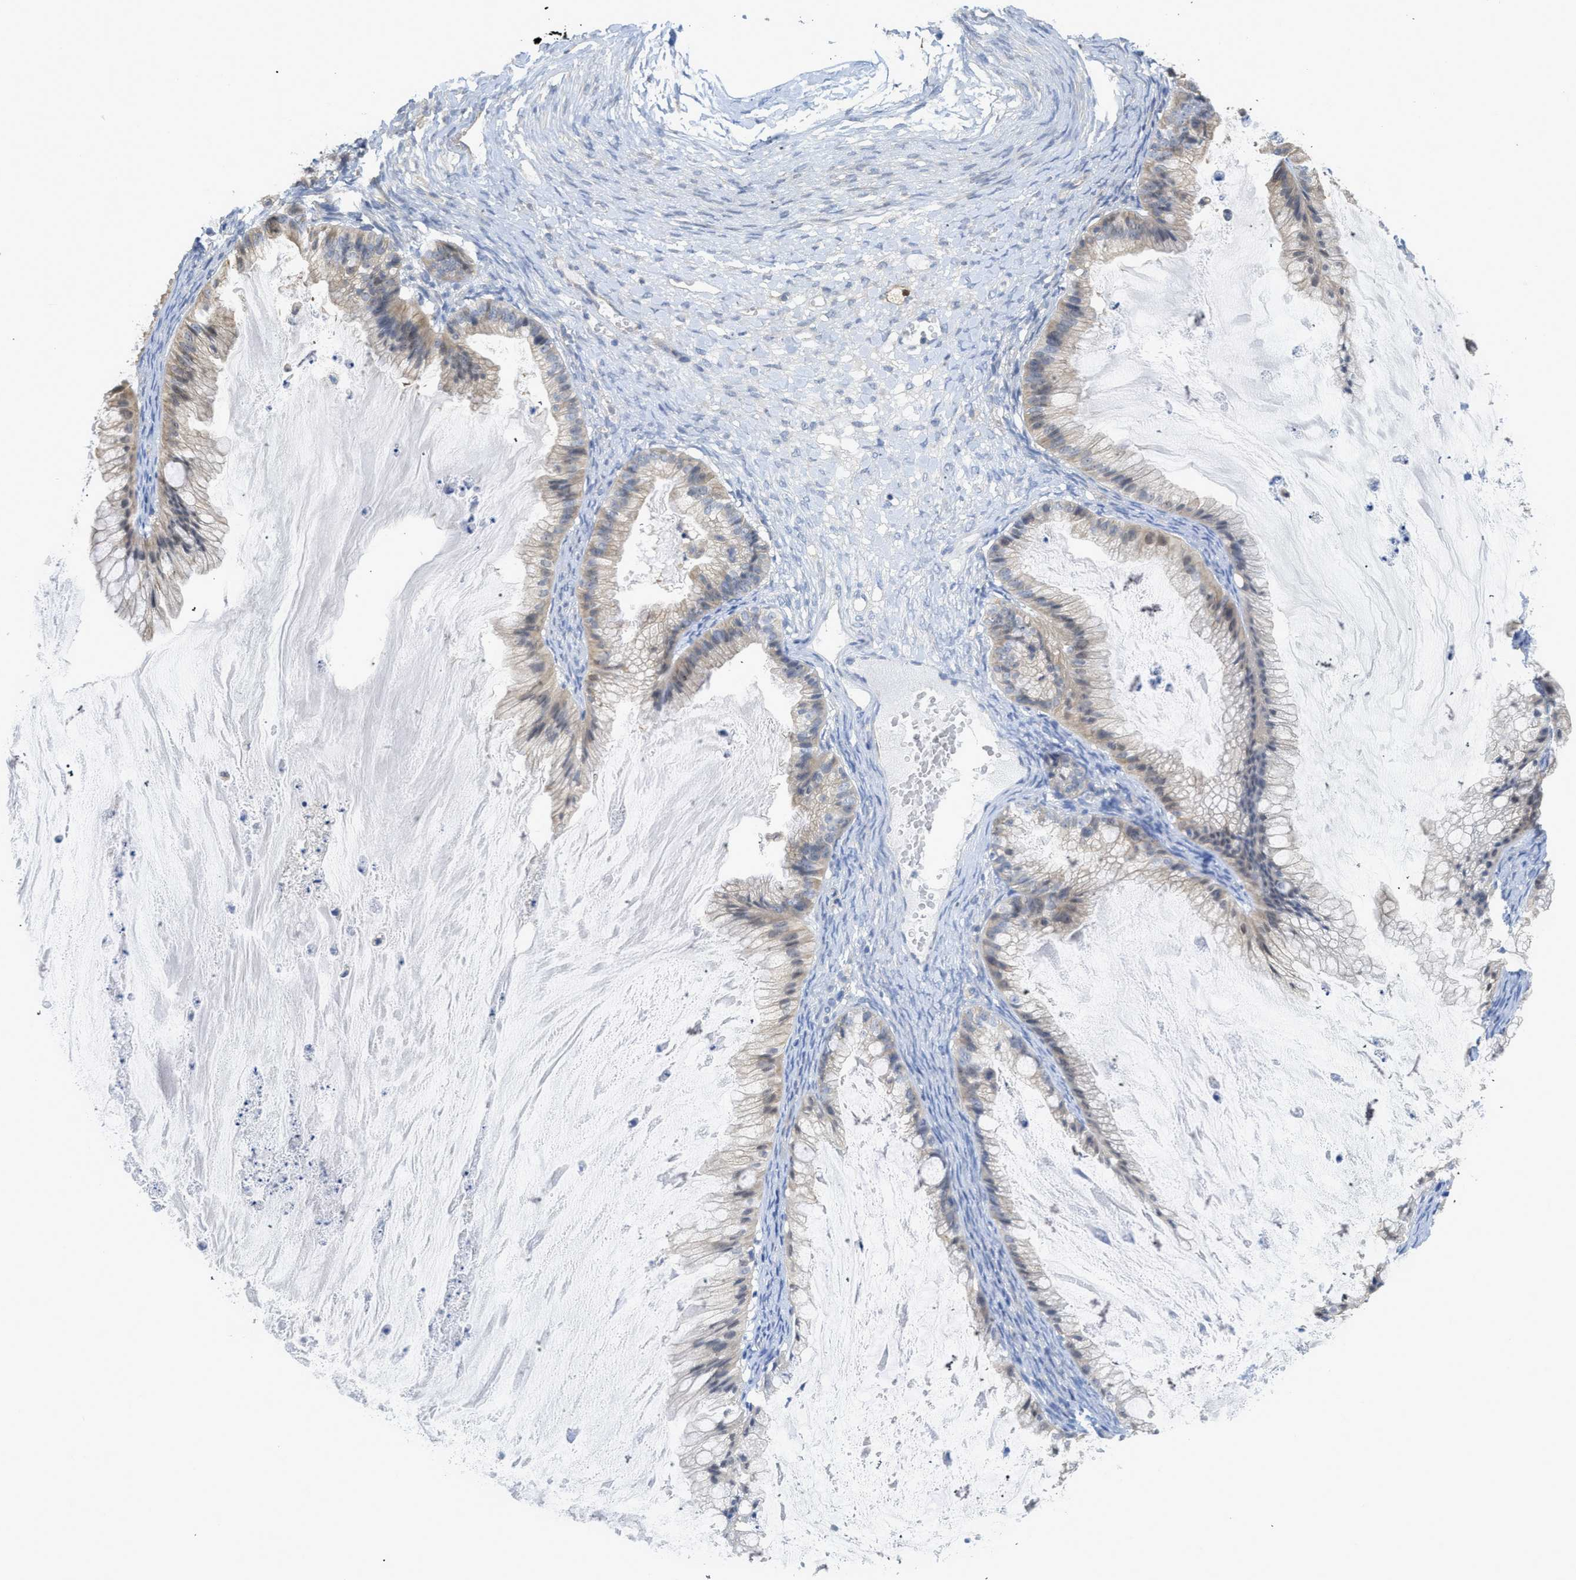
{"staining": {"intensity": "weak", "quantity": "25%-75%", "location": "cytoplasmic/membranous"}, "tissue": "ovarian cancer", "cell_type": "Tumor cells", "image_type": "cancer", "snomed": [{"axis": "morphology", "description": "Cystadenocarcinoma, mucinous, NOS"}, {"axis": "topography", "description": "Ovary"}], "caption": "Brown immunohistochemical staining in human ovarian cancer exhibits weak cytoplasmic/membranous positivity in approximately 25%-75% of tumor cells.", "gene": "MYL3", "patient": {"sex": "female", "age": 57}}